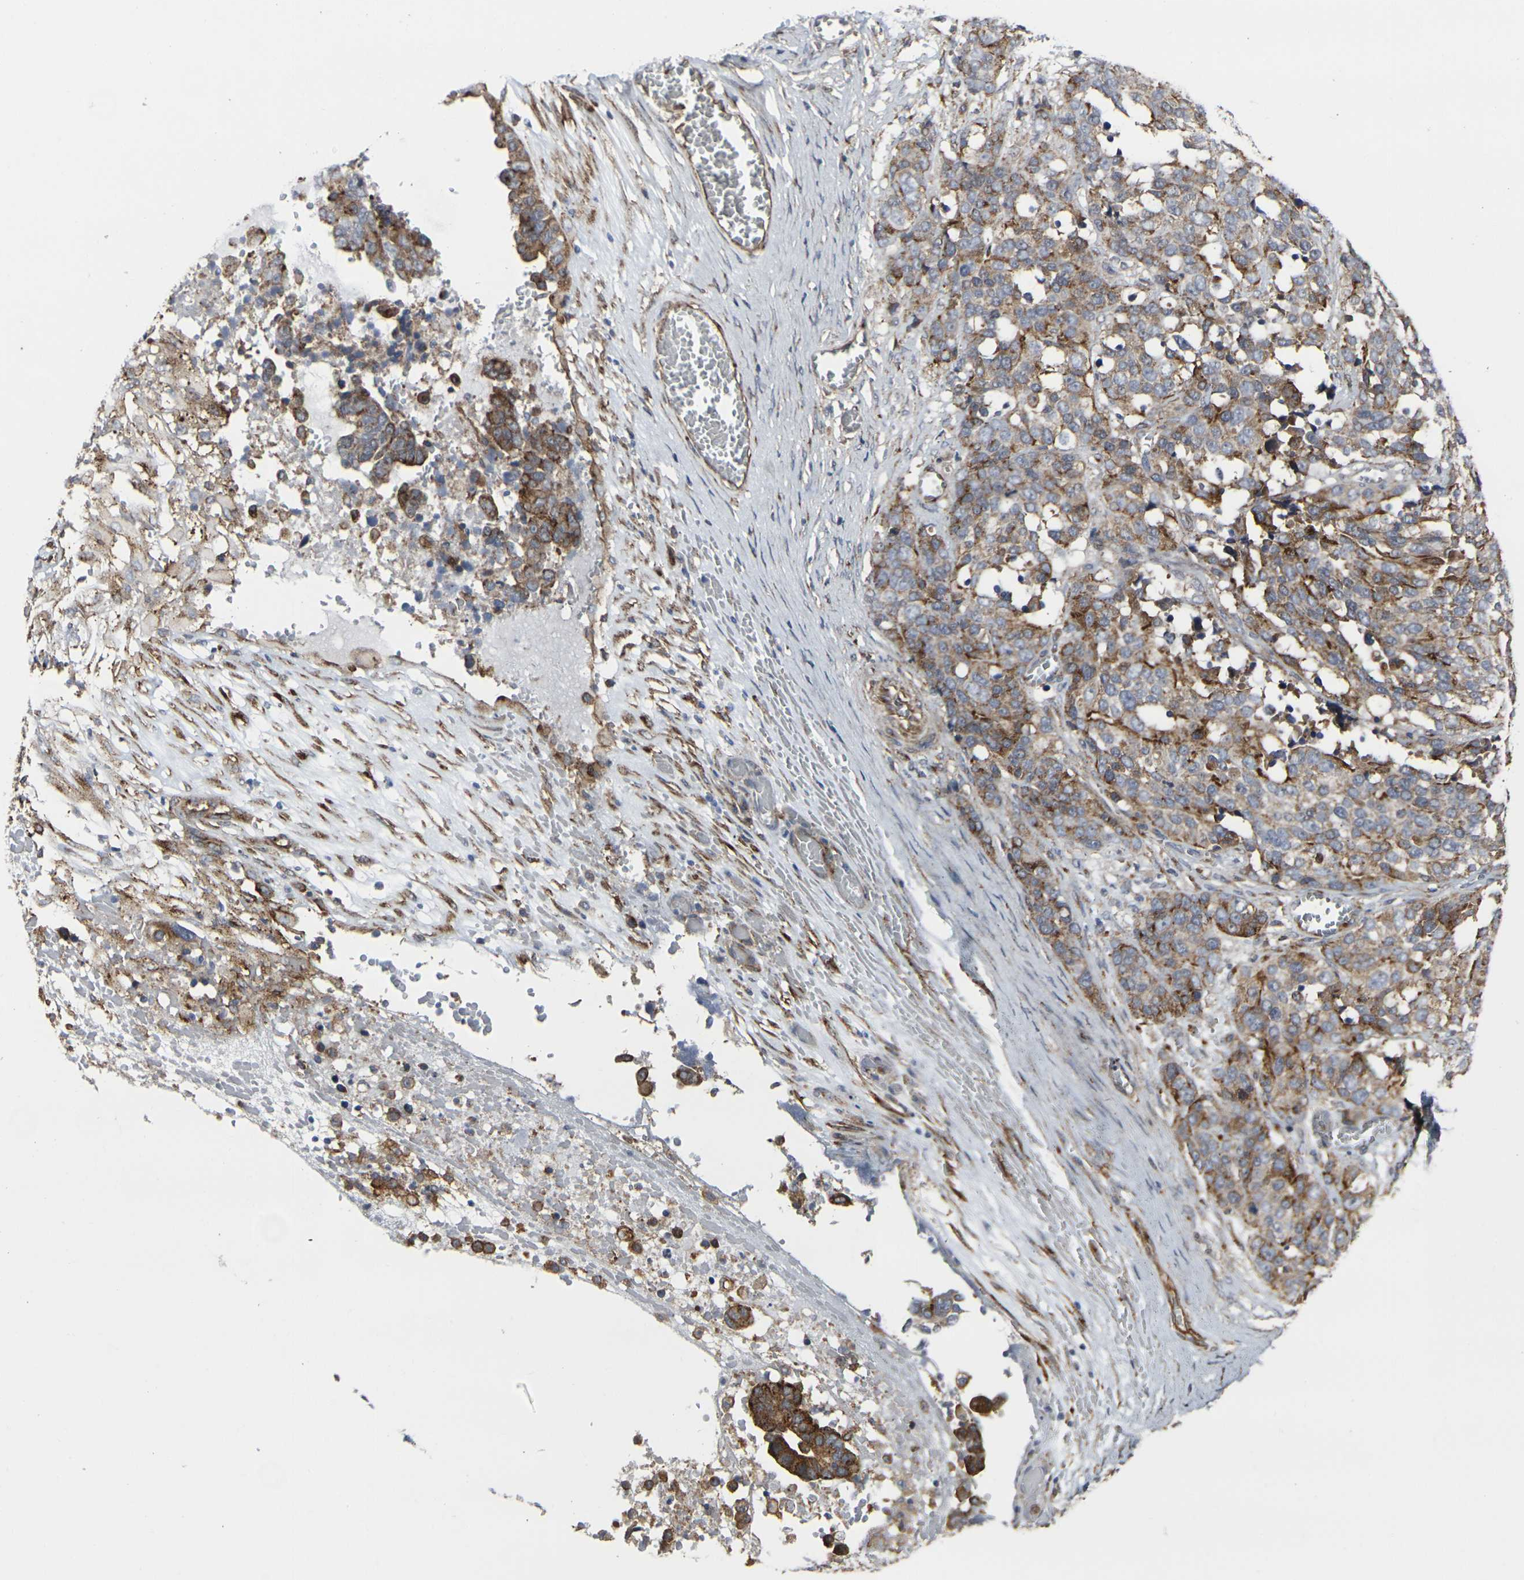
{"staining": {"intensity": "moderate", "quantity": ">75%", "location": "cytoplasmic/membranous"}, "tissue": "ovarian cancer", "cell_type": "Tumor cells", "image_type": "cancer", "snomed": [{"axis": "morphology", "description": "Cystadenocarcinoma, serous, NOS"}, {"axis": "topography", "description": "Ovary"}], "caption": "Immunohistochemistry (DAB (3,3'-diaminobenzidine)) staining of serous cystadenocarcinoma (ovarian) displays moderate cytoplasmic/membranous protein expression in approximately >75% of tumor cells.", "gene": "MYOF", "patient": {"sex": "female", "age": 44}}